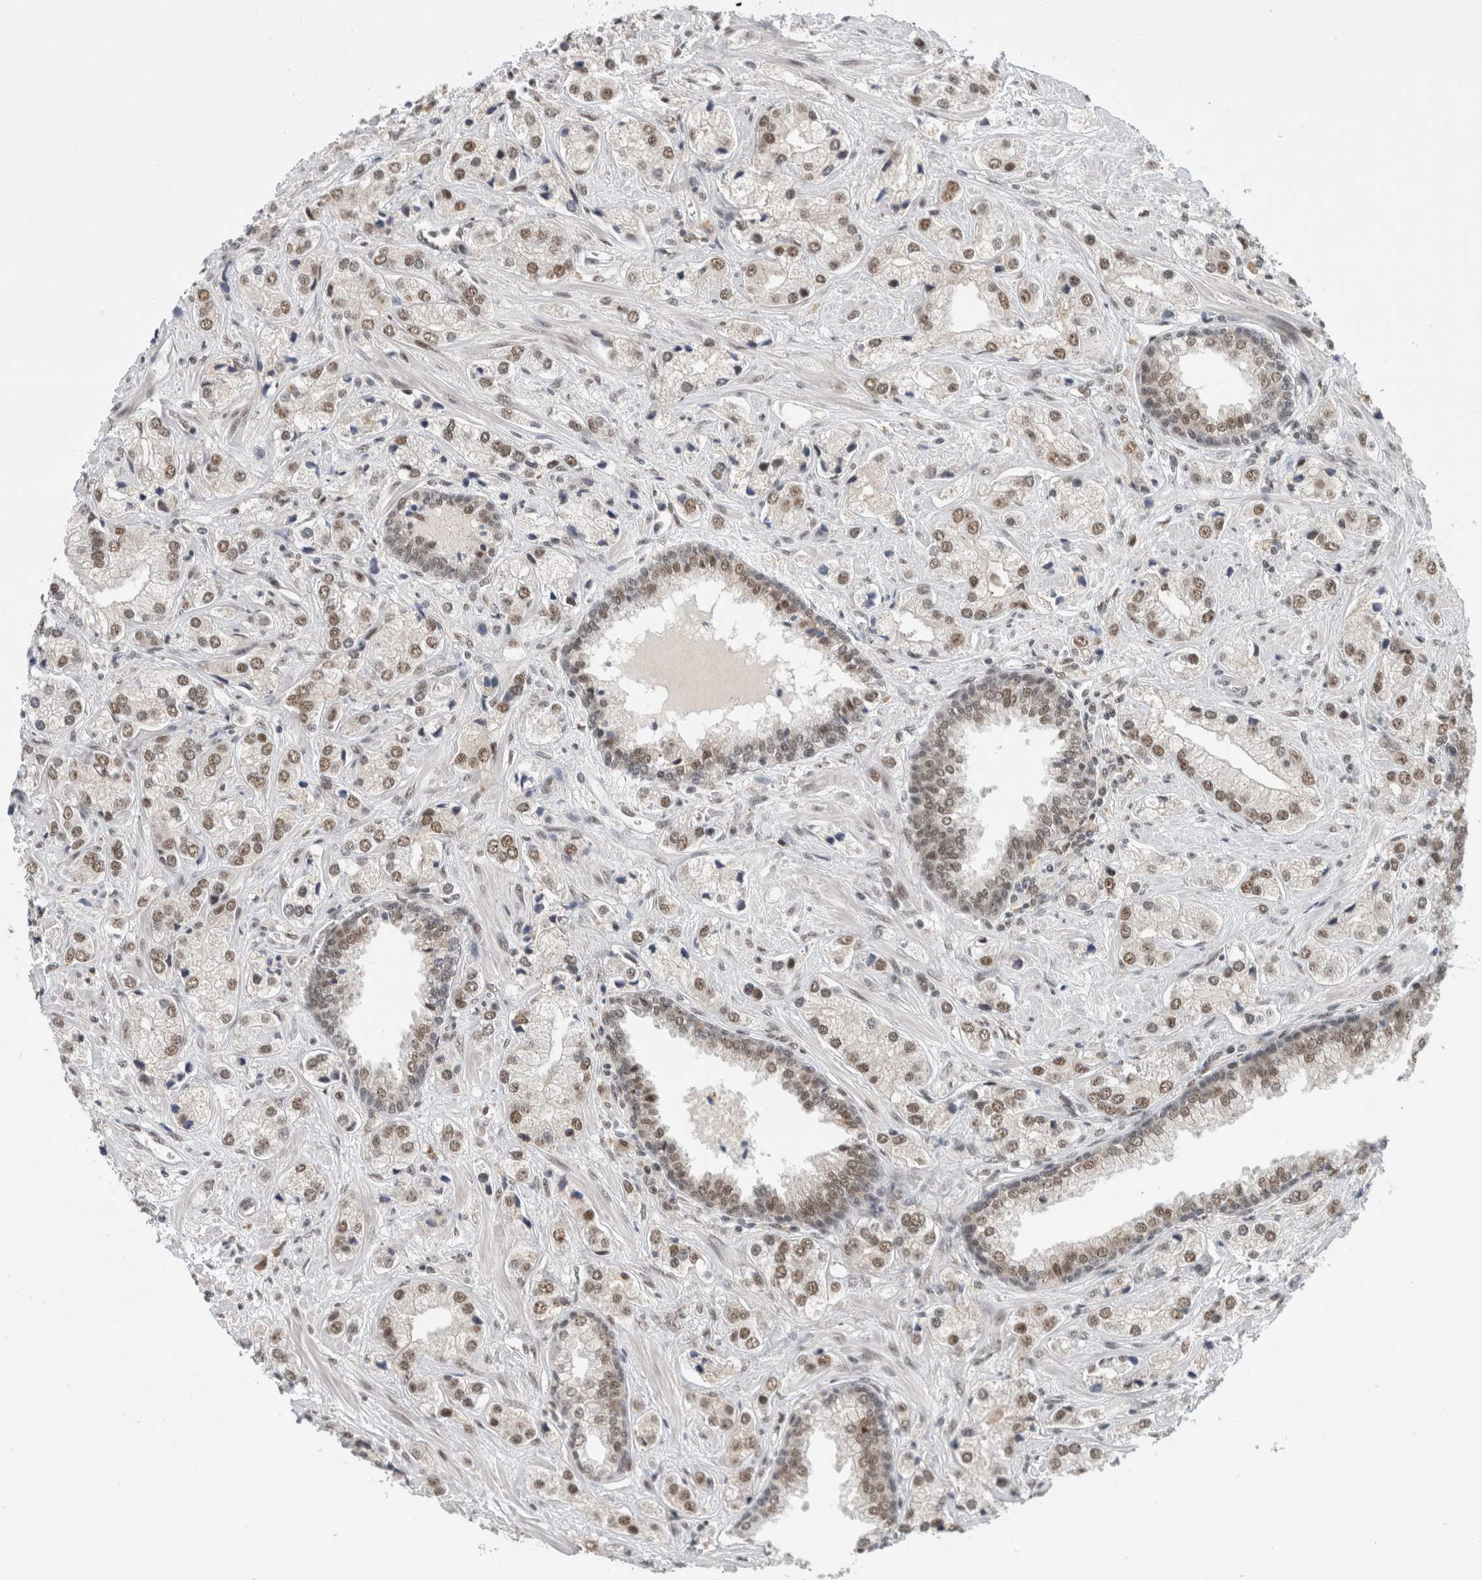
{"staining": {"intensity": "moderate", "quantity": ">75%", "location": "nuclear"}, "tissue": "prostate cancer", "cell_type": "Tumor cells", "image_type": "cancer", "snomed": [{"axis": "morphology", "description": "Adenocarcinoma, High grade"}, {"axis": "topography", "description": "Prostate"}], "caption": "Protein expression analysis of human prostate cancer (high-grade adenocarcinoma) reveals moderate nuclear positivity in approximately >75% of tumor cells.", "gene": "NCAPG2", "patient": {"sex": "male", "age": 66}}